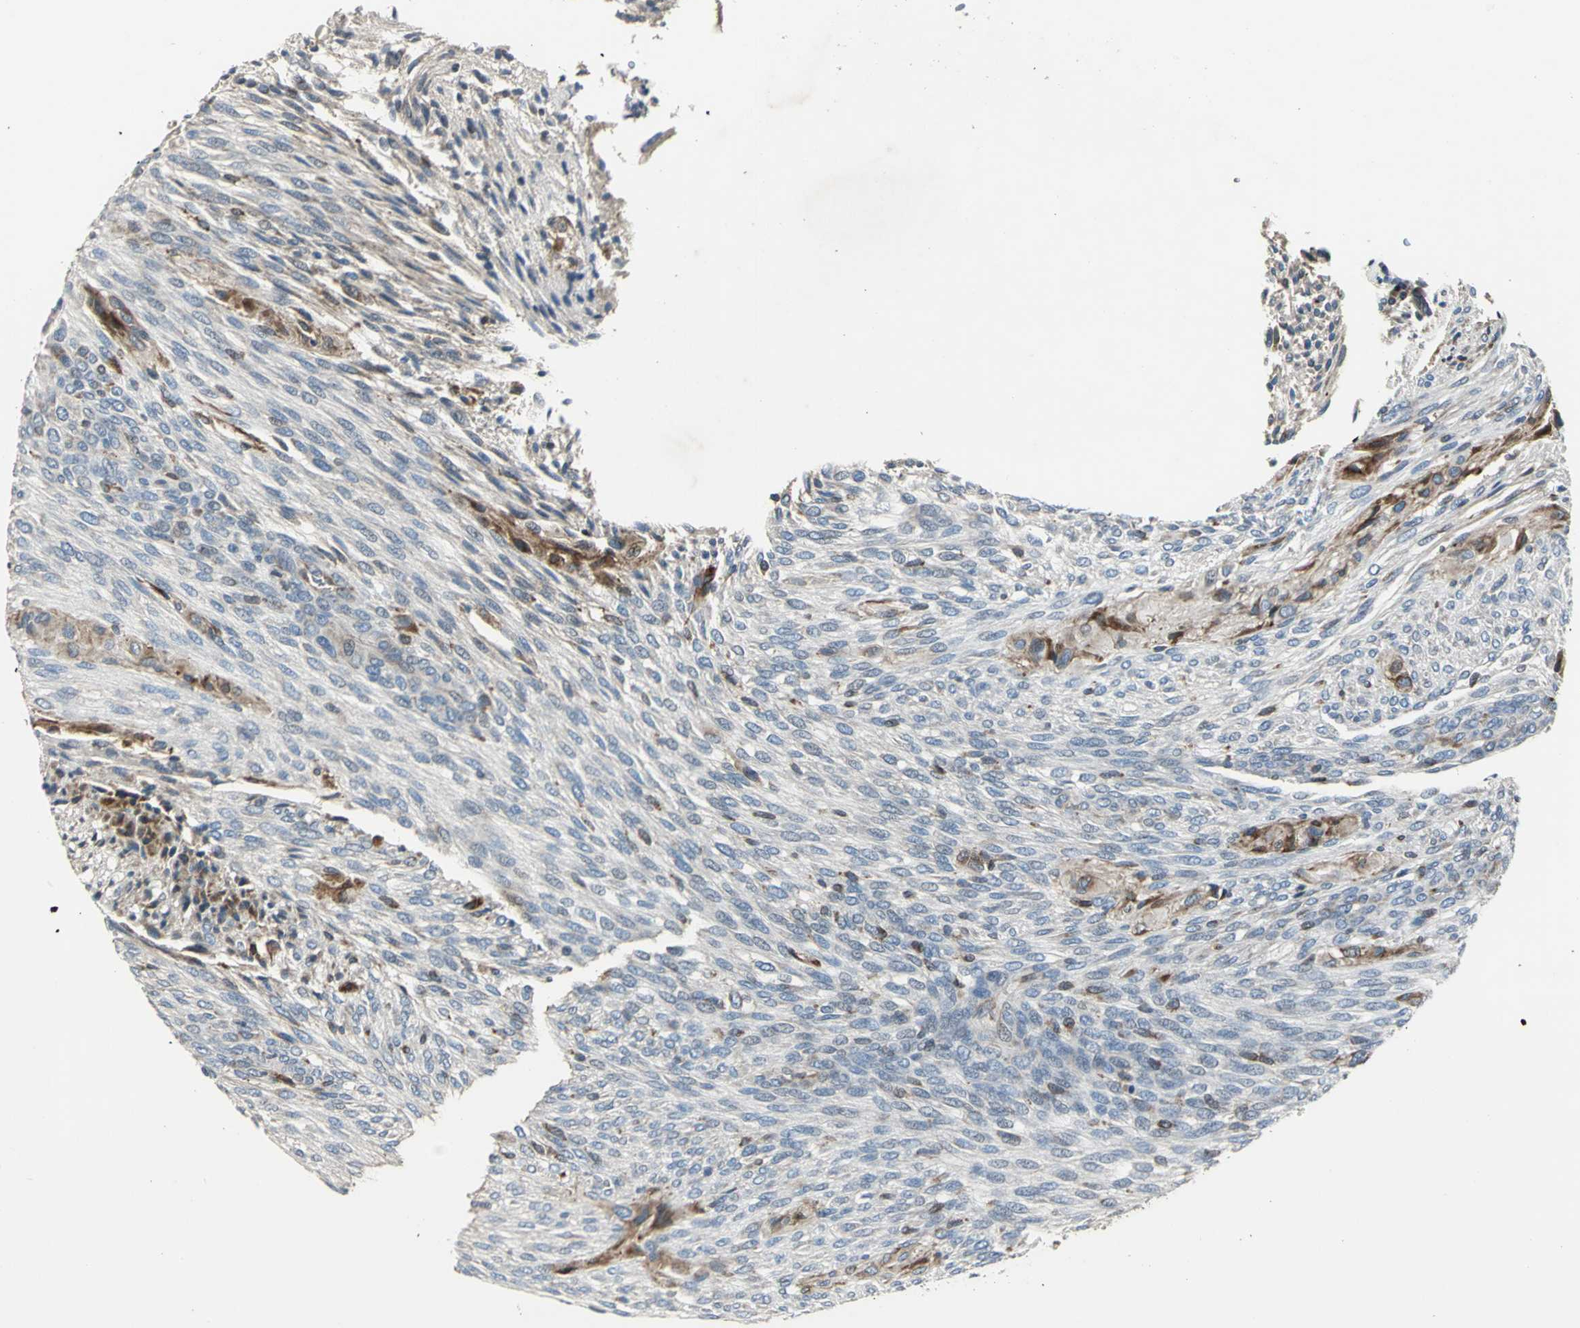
{"staining": {"intensity": "weak", "quantity": "<25%", "location": "cytoplasmic/membranous"}, "tissue": "glioma", "cell_type": "Tumor cells", "image_type": "cancer", "snomed": [{"axis": "morphology", "description": "Glioma, malignant, High grade"}, {"axis": "topography", "description": "Cerebral cortex"}], "caption": "Glioma was stained to show a protein in brown. There is no significant staining in tumor cells. (DAB (3,3'-diaminobenzidine) immunohistochemistry (IHC), high magnification).", "gene": "HTATIP2", "patient": {"sex": "female", "age": 55}}